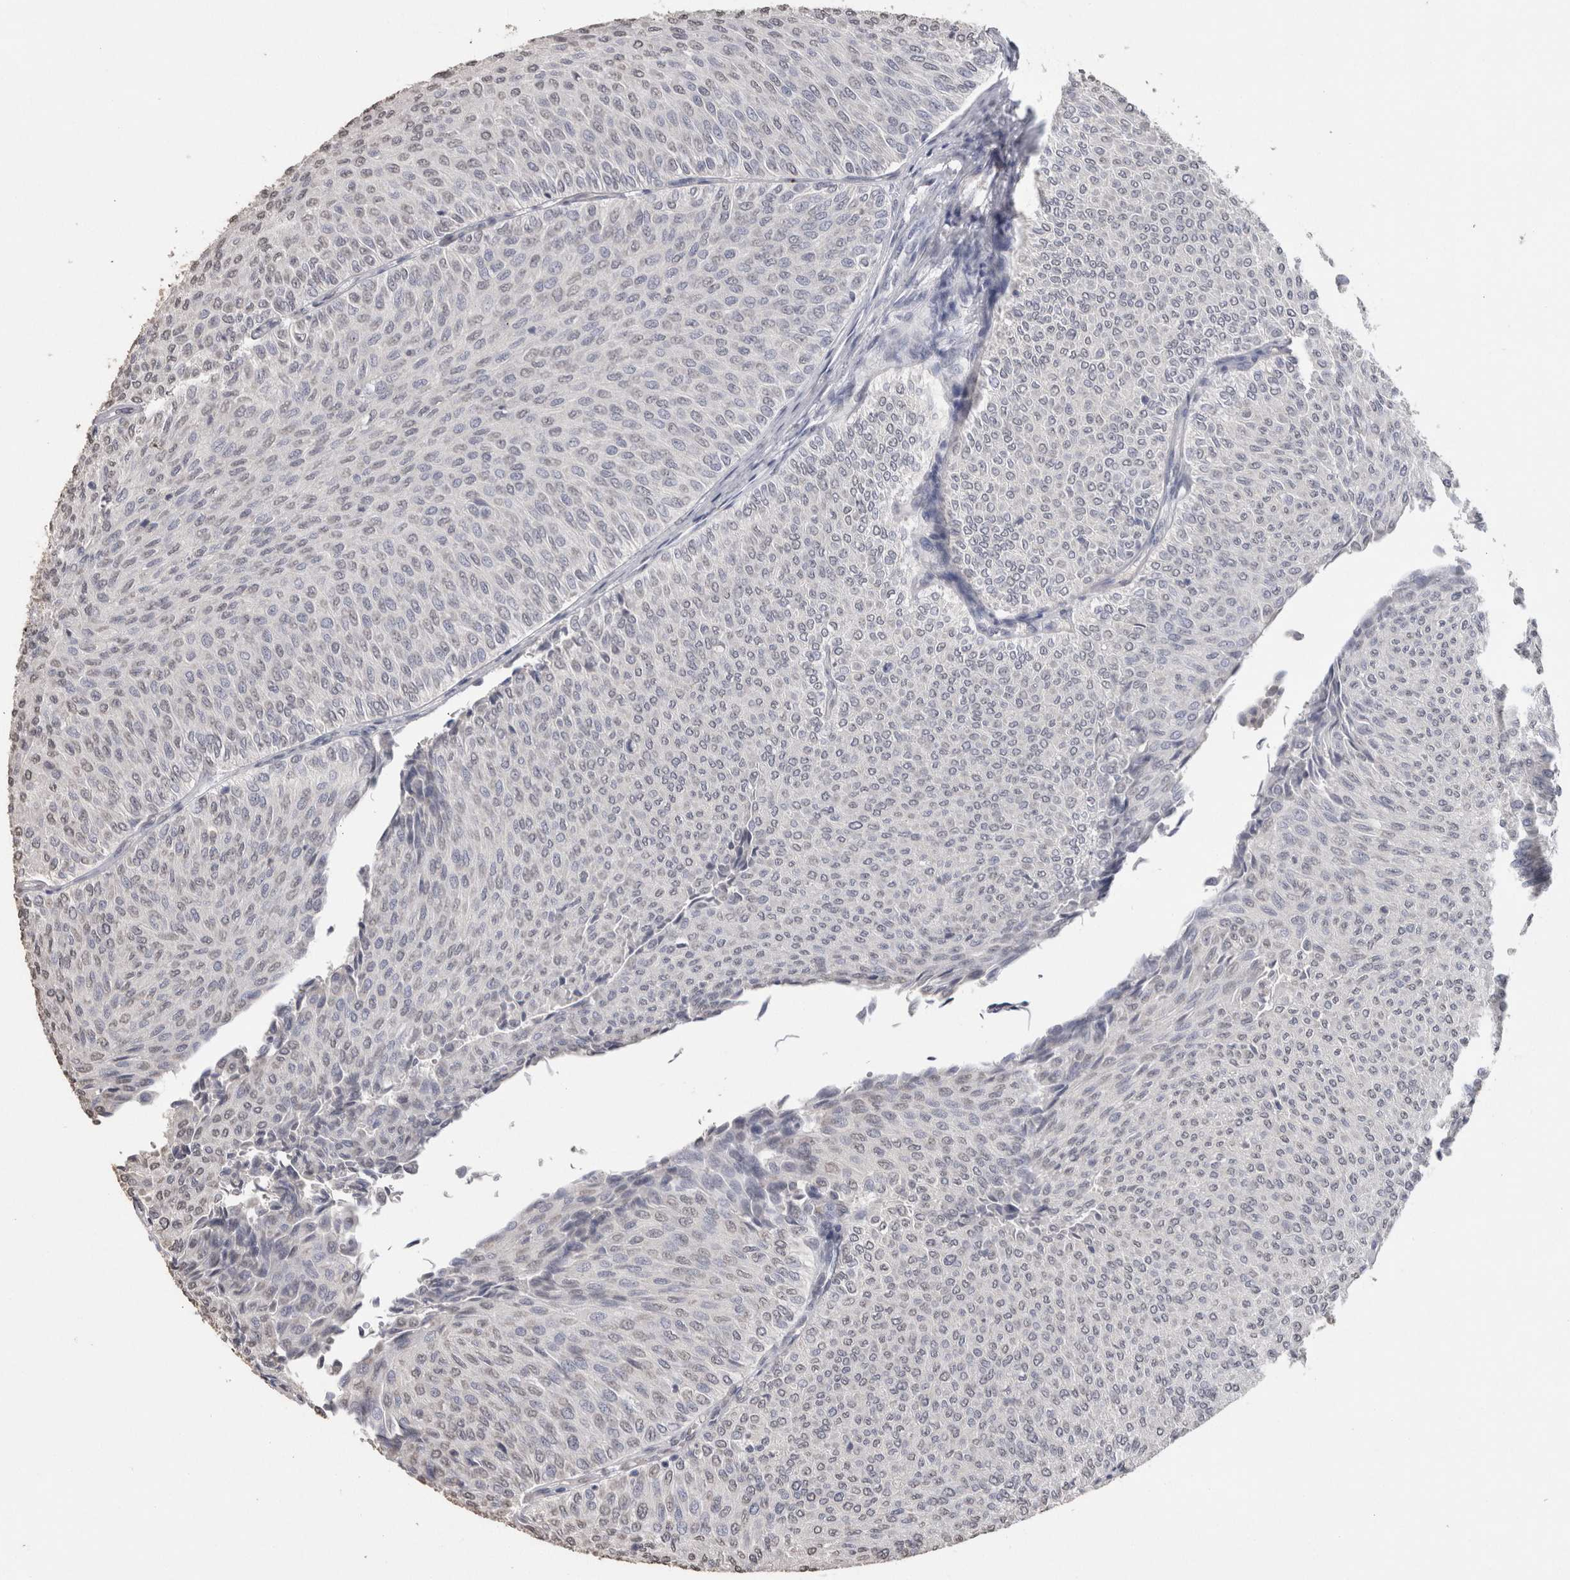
{"staining": {"intensity": "negative", "quantity": "none", "location": "none"}, "tissue": "urothelial cancer", "cell_type": "Tumor cells", "image_type": "cancer", "snomed": [{"axis": "morphology", "description": "Urothelial carcinoma, Low grade"}, {"axis": "topography", "description": "Urinary bladder"}], "caption": "This micrograph is of low-grade urothelial carcinoma stained with immunohistochemistry (IHC) to label a protein in brown with the nuclei are counter-stained blue. There is no expression in tumor cells.", "gene": "LGALS2", "patient": {"sex": "male", "age": 78}}